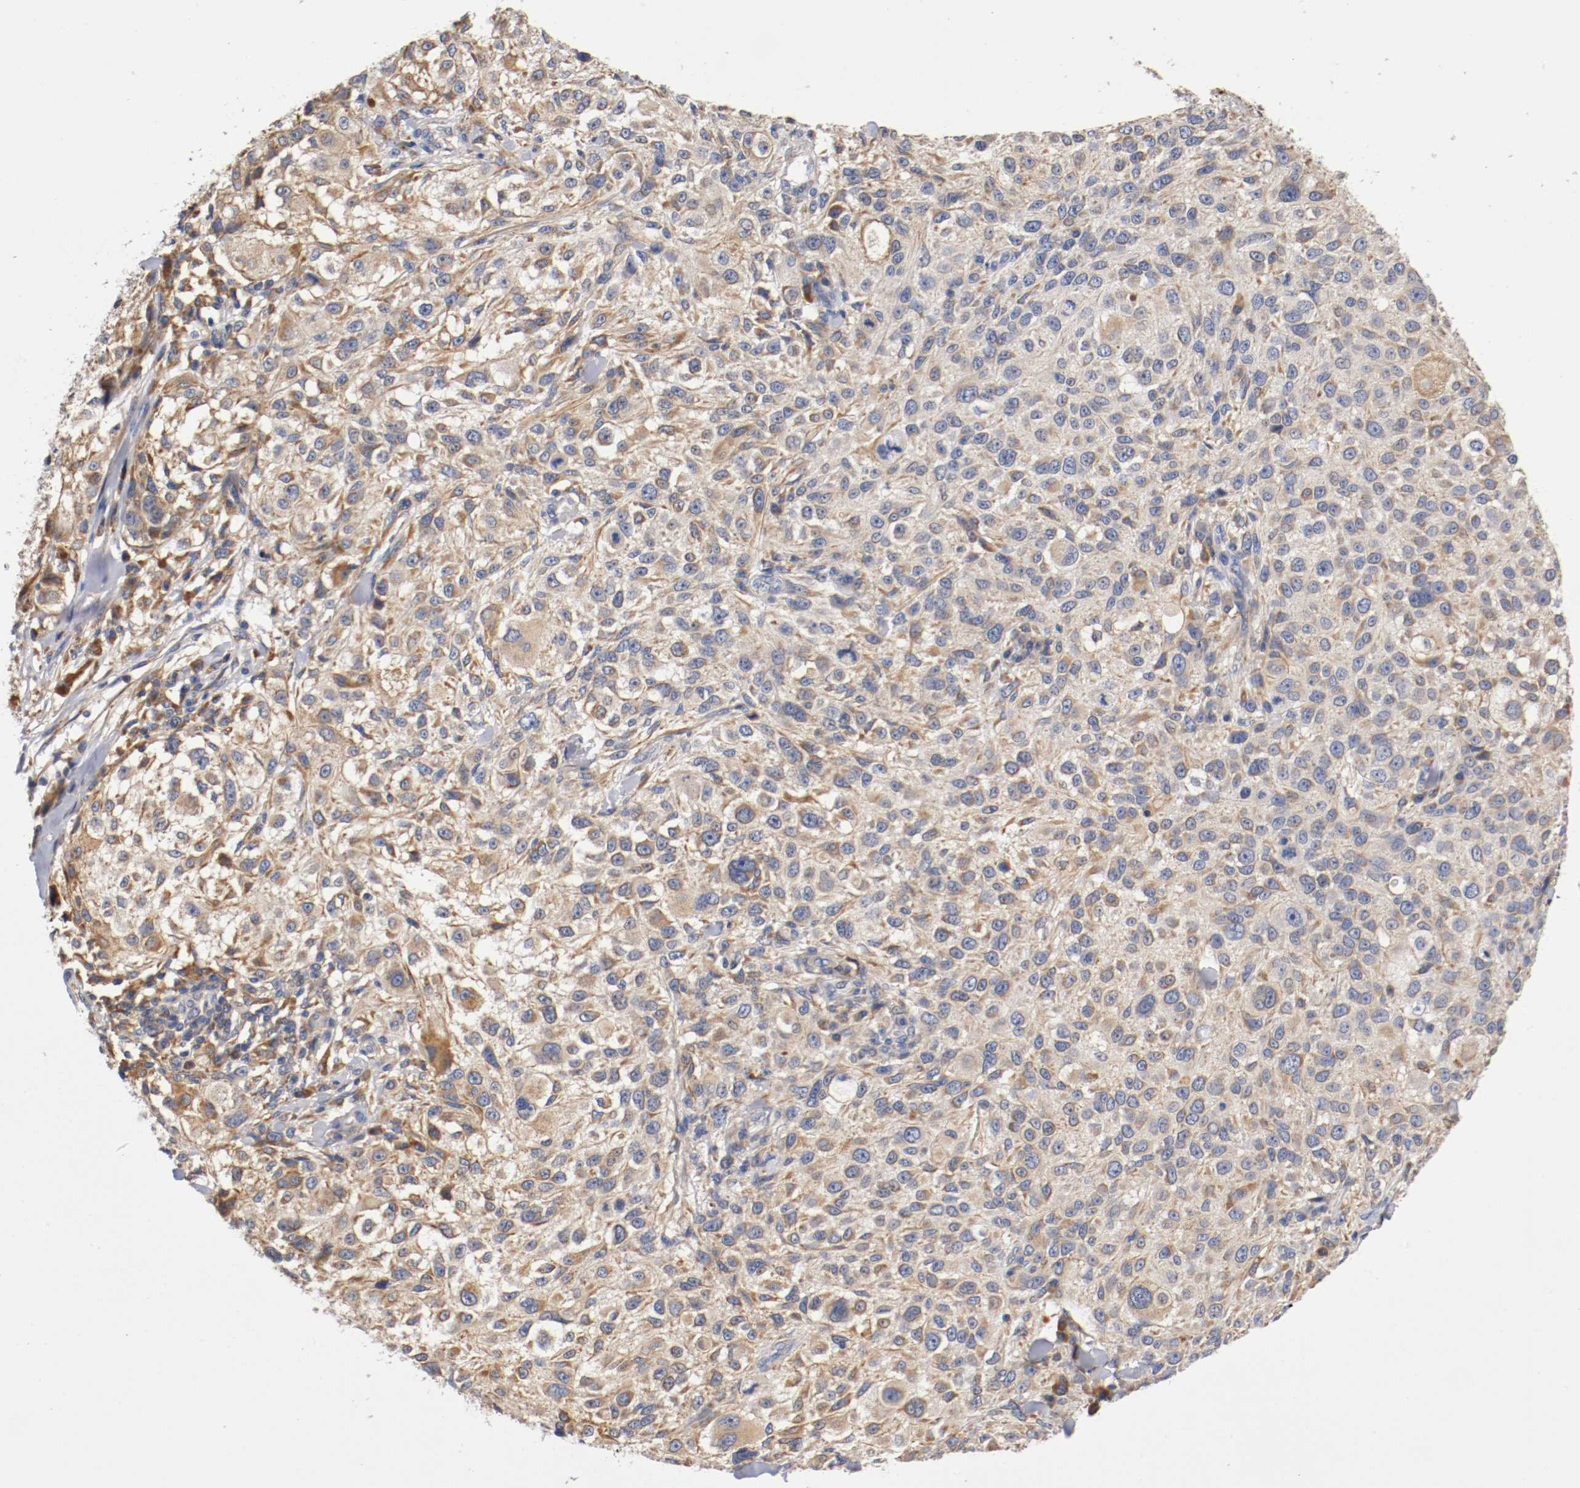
{"staining": {"intensity": "weak", "quantity": ">75%", "location": "cytoplasmic/membranous"}, "tissue": "melanoma", "cell_type": "Tumor cells", "image_type": "cancer", "snomed": [{"axis": "morphology", "description": "Necrosis, NOS"}, {"axis": "morphology", "description": "Malignant melanoma, NOS"}, {"axis": "topography", "description": "Skin"}], "caption": "About >75% of tumor cells in human malignant melanoma show weak cytoplasmic/membranous protein expression as visualized by brown immunohistochemical staining.", "gene": "TNFSF13", "patient": {"sex": "female", "age": 87}}